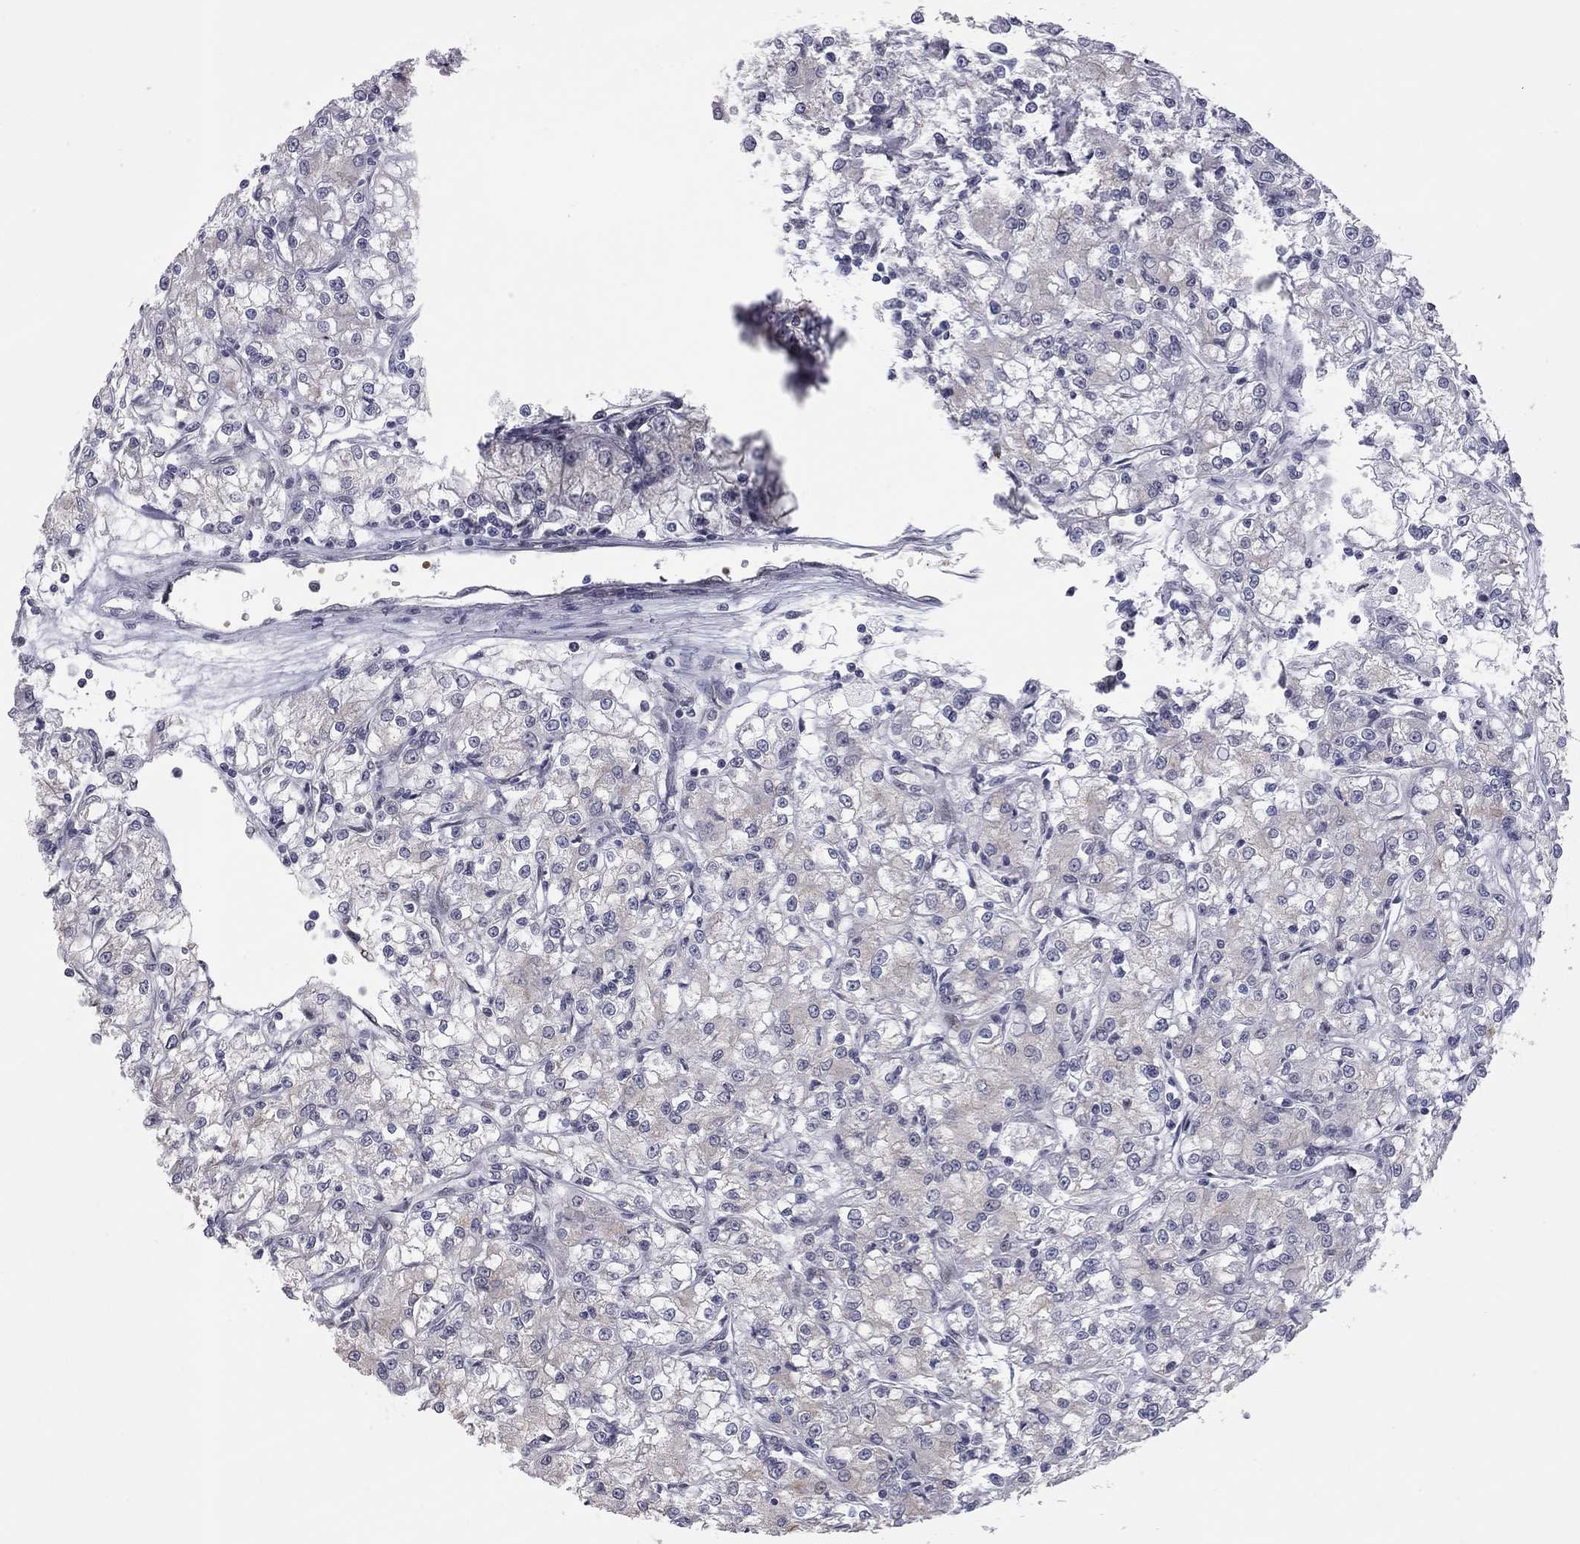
{"staining": {"intensity": "negative", "quantity": "none", "location": "none"}, "tissue": "renal cancer", "cell_type": "Tumor cells", "image_type": "cancer", "snomed": [{"axis": "morphology", "description": "Adenocarcinoma, NOS"}, {"axis": "topography", "description": "Kidney"}], "caption": "This is an IHC photomicrograph of human adenocarcinoma (renal). There is no positivity in tumor cells.", "gene": "MC3R", "patient": {"sex": "female", "age": 59}}